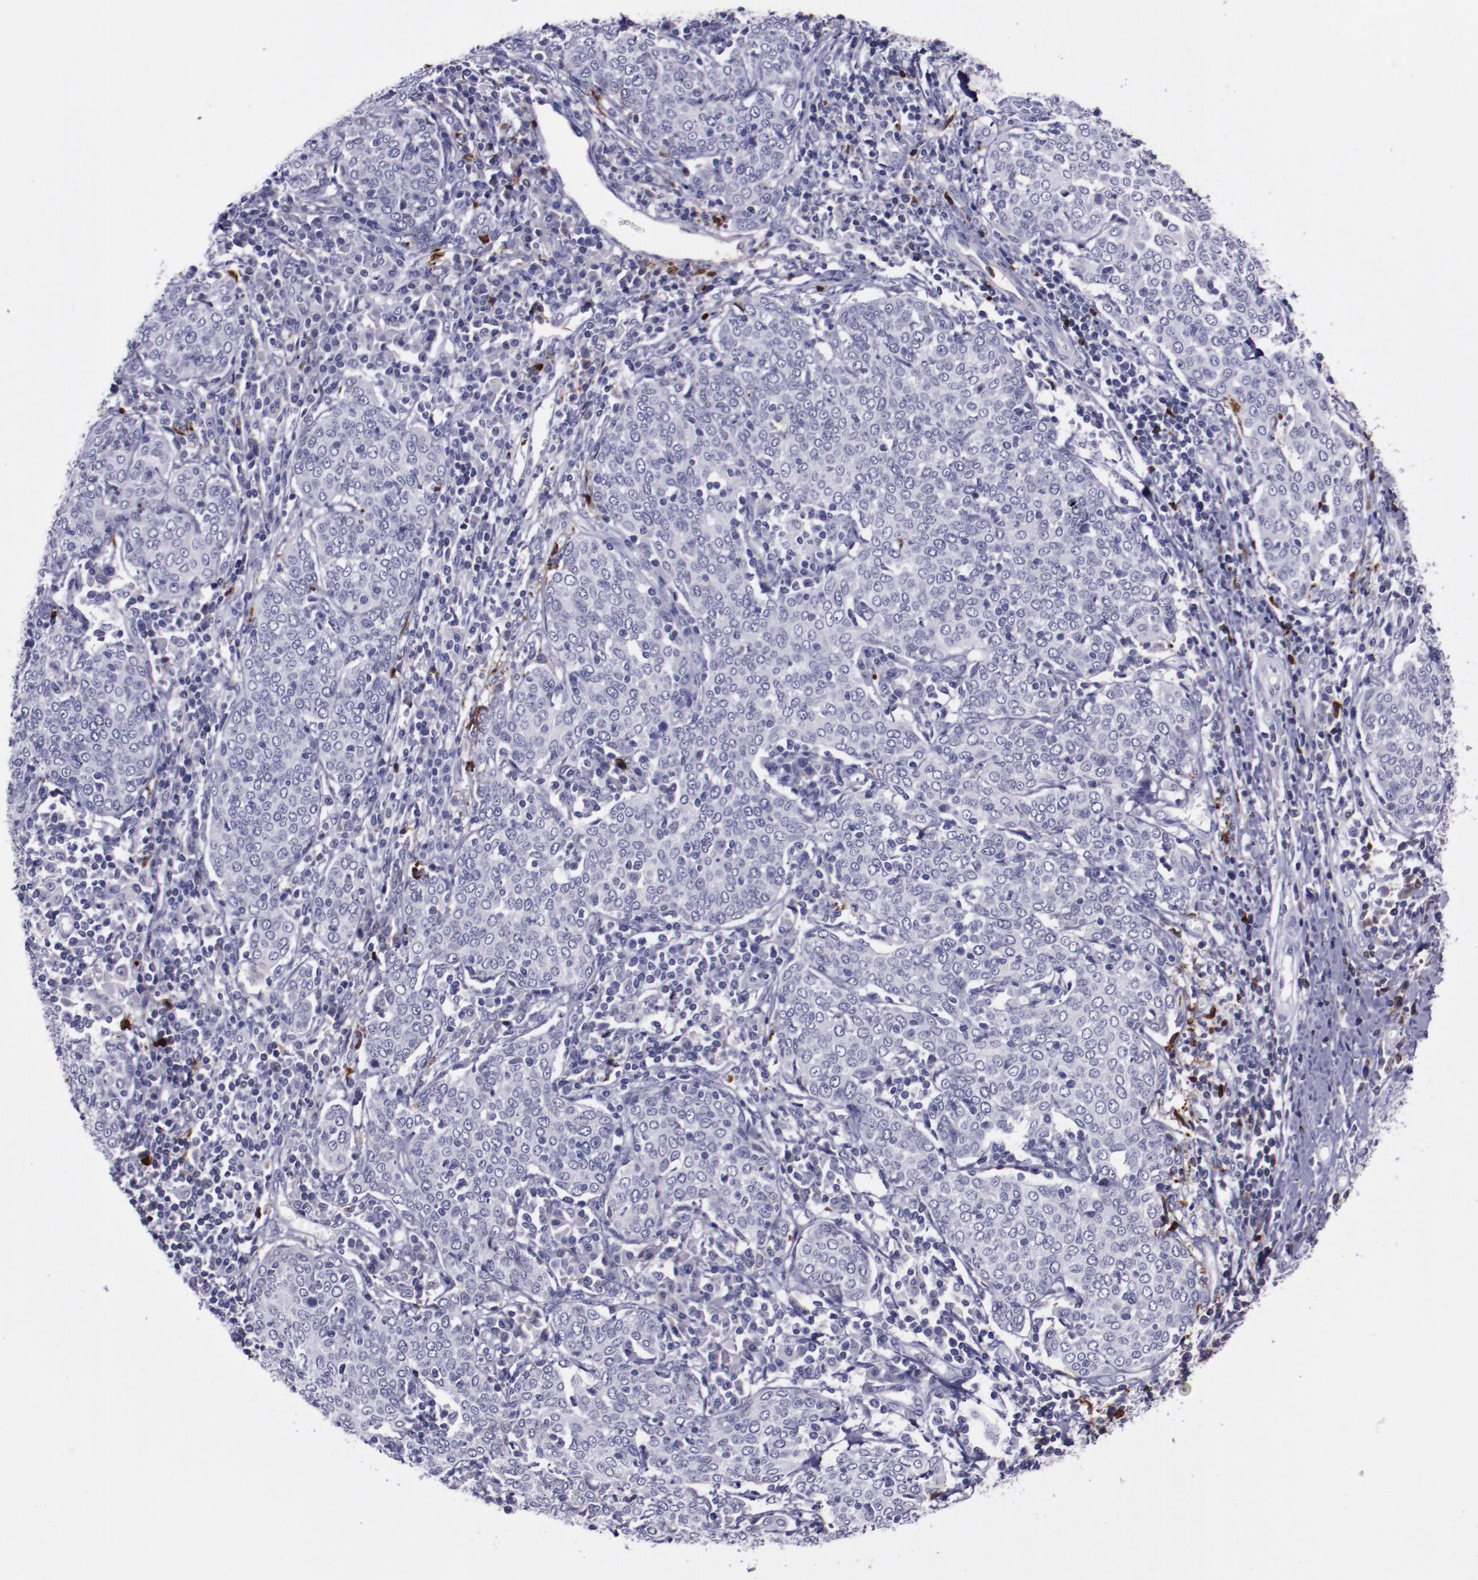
{"staining": {"intensity": "negative", "quantity": "none", "location": "none"}, "tissue": "cervical cancer", "cell_type": "Tumor cells", "image_type": "cancer", "snomed": [{"axis": "morphology", "description": "Squamous cell carcinoma, NOS"}, {"axis": "topography", "description": "Cervix"}], "caption": "Human cervical cancer stained for a protein using immunohistochemistry exhibits no positivity in tumor cells.", "gene": "APOH", "patient": {"sex": "female", "age": 40}}